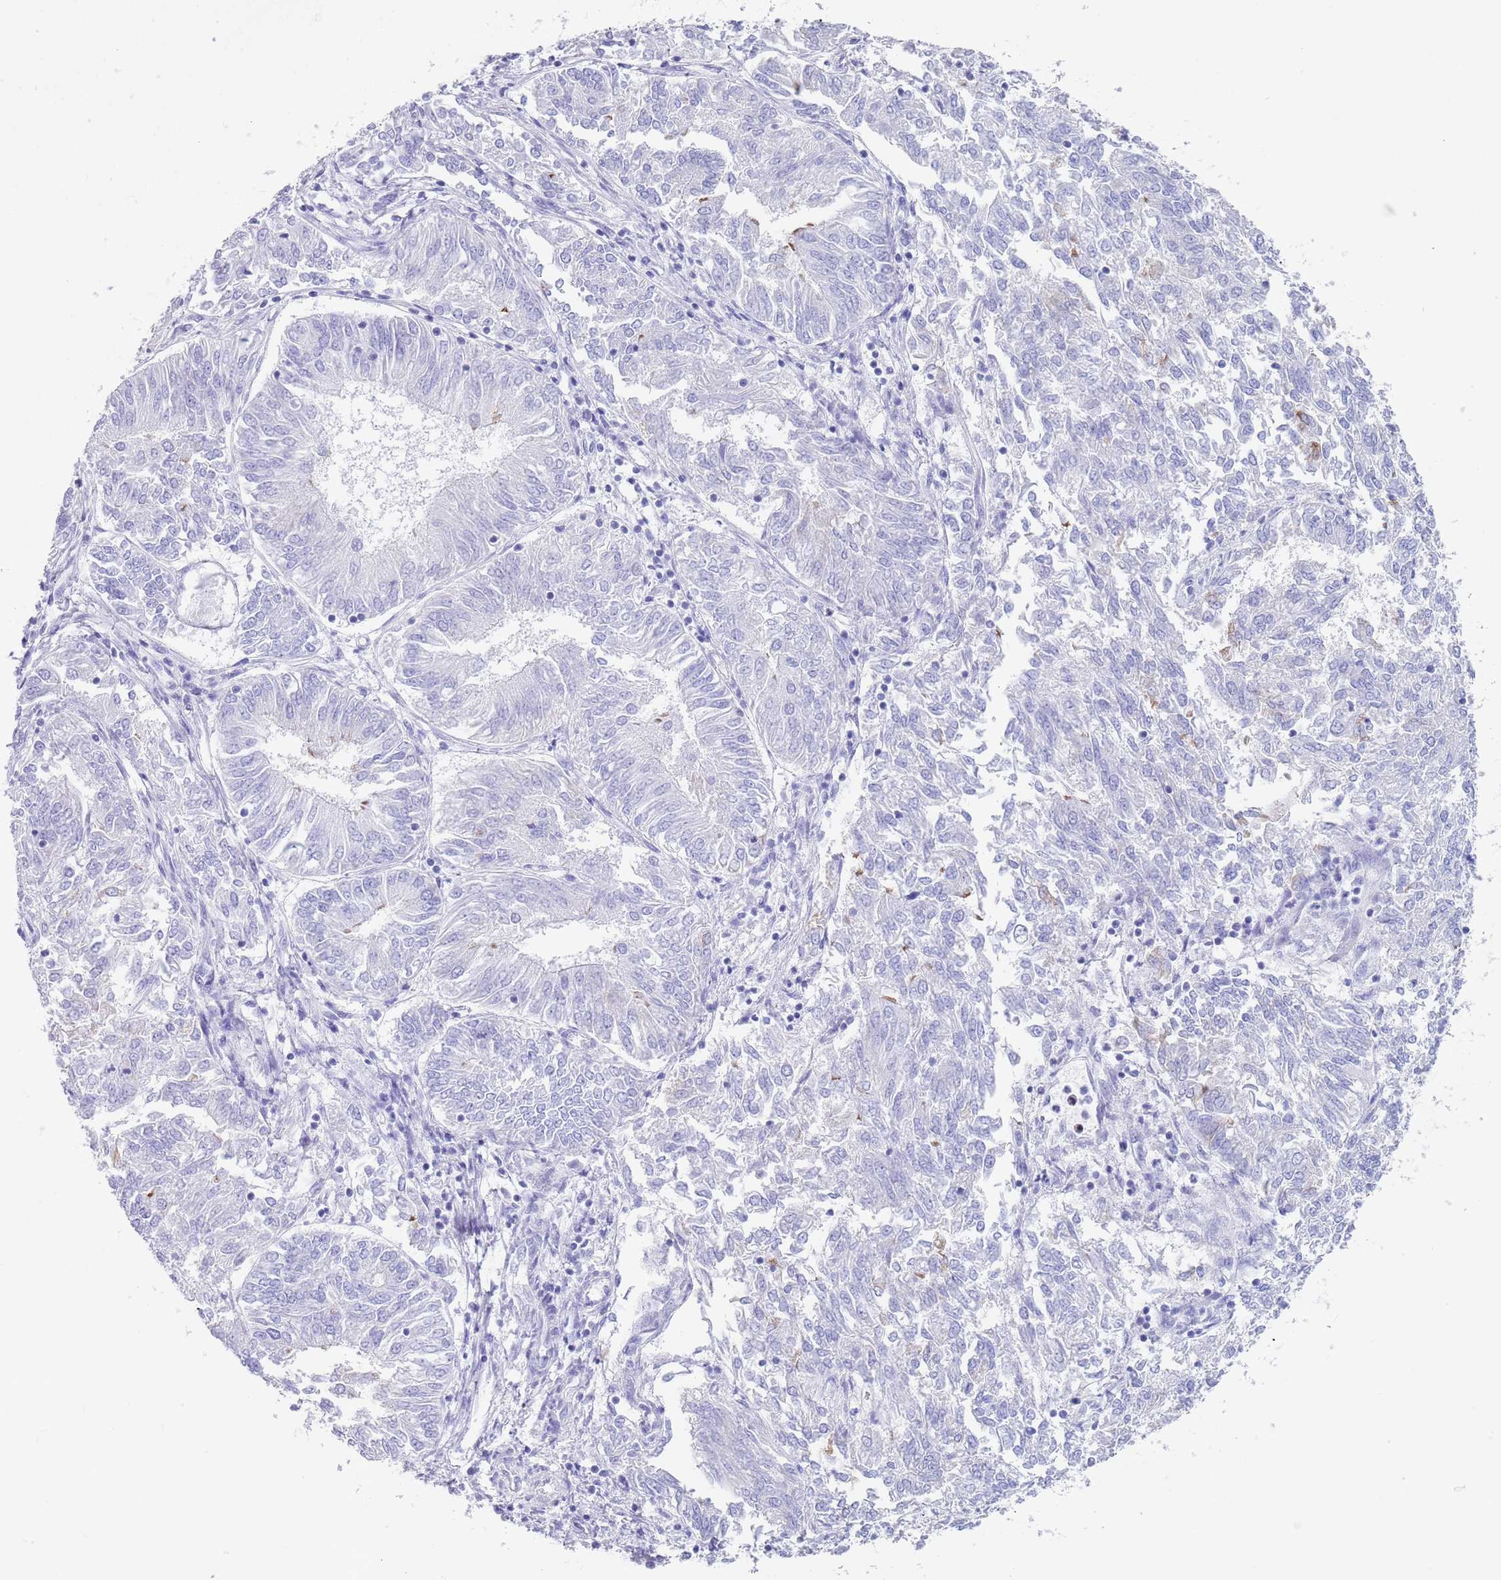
{"staining": {"intensity": "negative", "quantity": "none", "location": "none"}, "tissue": "endometrial cancer", "cell_type": "Tumor cells", "image_type": "cancer", "snomed": [{"axis": "morphology", "description": "Adenocarcinoma, NOS"}, {"axis": "topography", "description": "Endometrium"}], "caption": "DAB (3,3'-diaminobenzidine) immunohistochemical staining of endometrial cancer (adenocarcinoma) demonstrates no significant staining in tumor cells.", "gene": "CPXM2", "patient": {"sex": "female", "age": 58}}